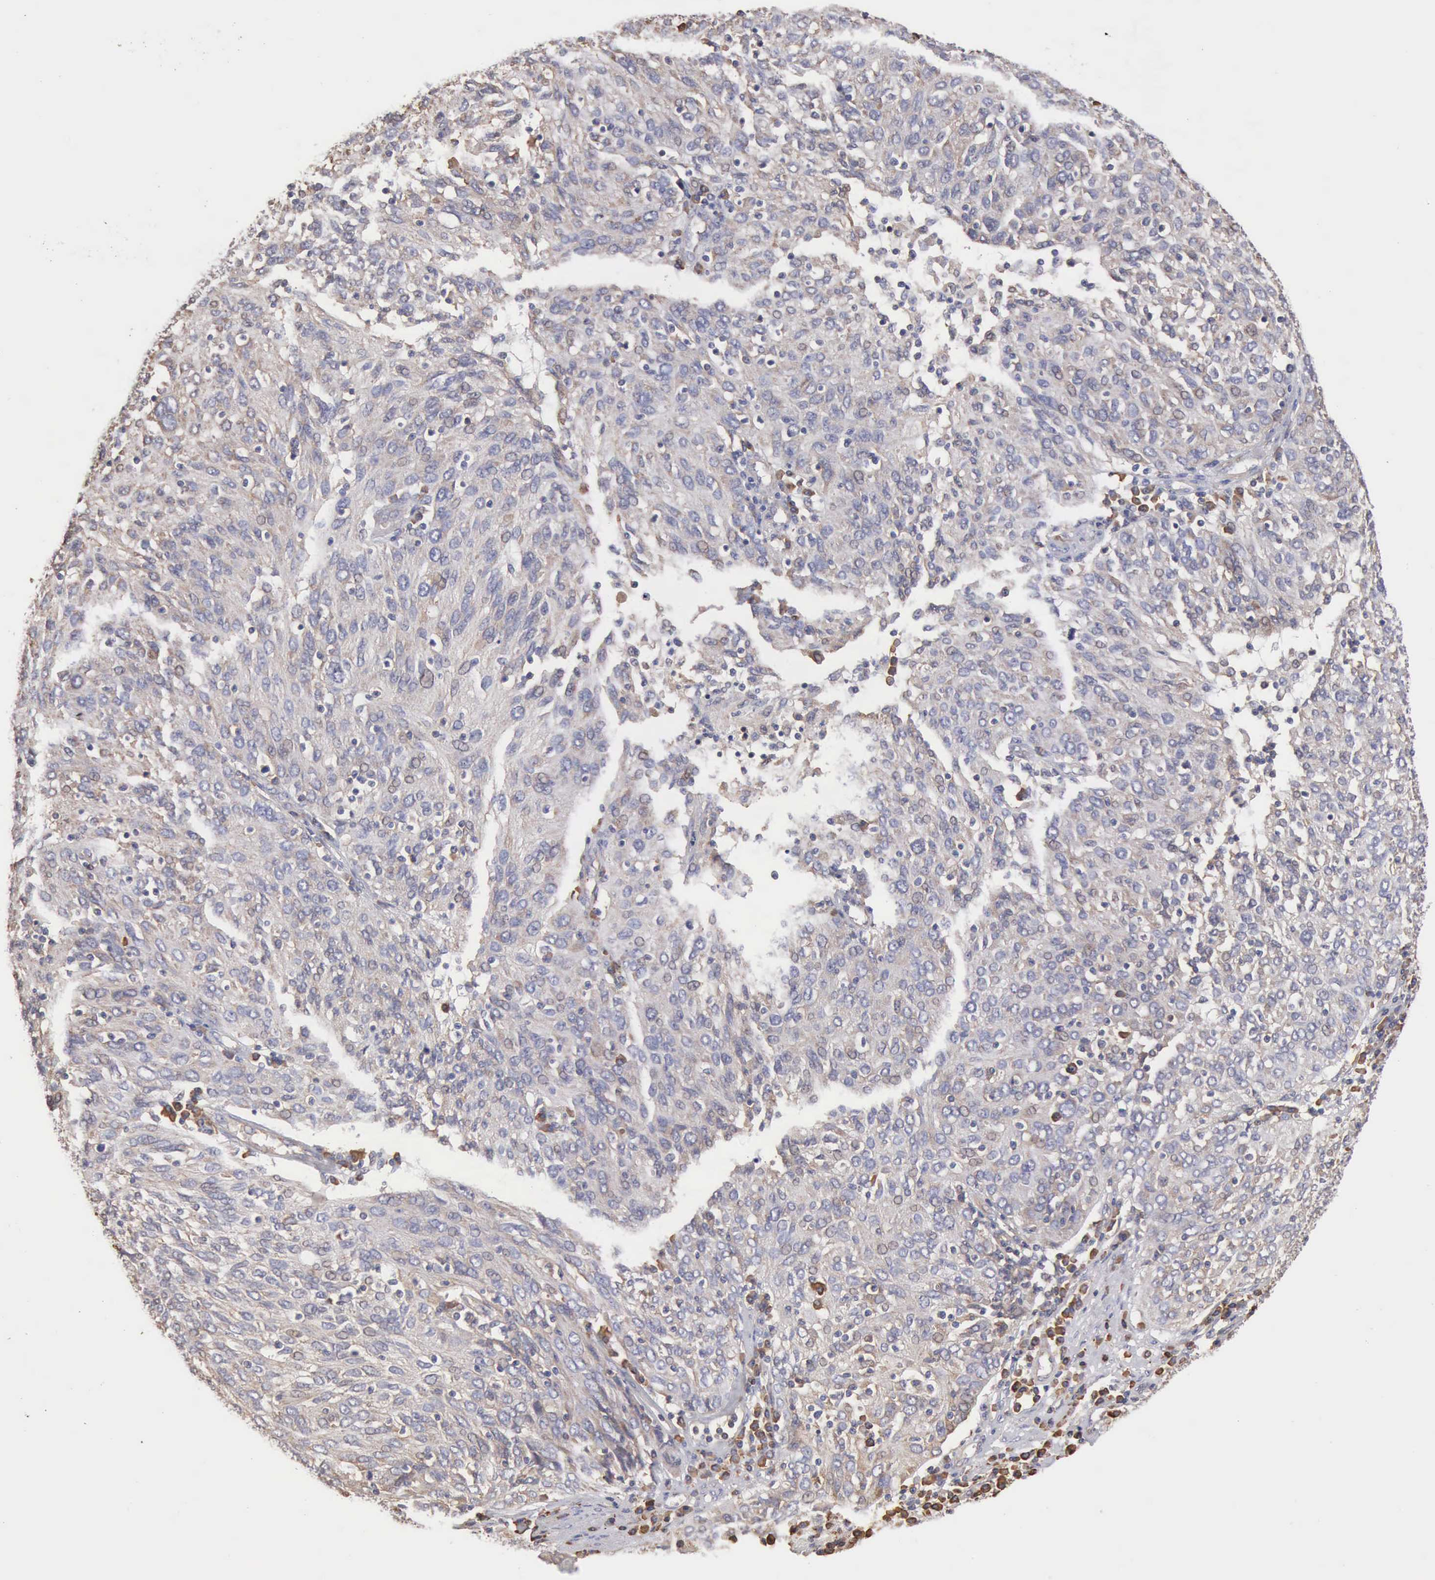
{"staining": {"intensity": "negative", "quantity": "none", "location": "none"}, "tissue": "ovarian cancer", "cell_type": "Tumor cells", "image_type": "cancer", "snomed": [{"axis": "morphology", "description": "Carcinoma, endometroid"}, {"axis": "topography", "description": "Ovary"}], "caption": "The immunohistochemistry (IHC) photomicrograph has no significant expression in tumor cells of ovarian cancer tissue.", "gene": "GPR101", "patient": {"sex": "female", "age": 50}}